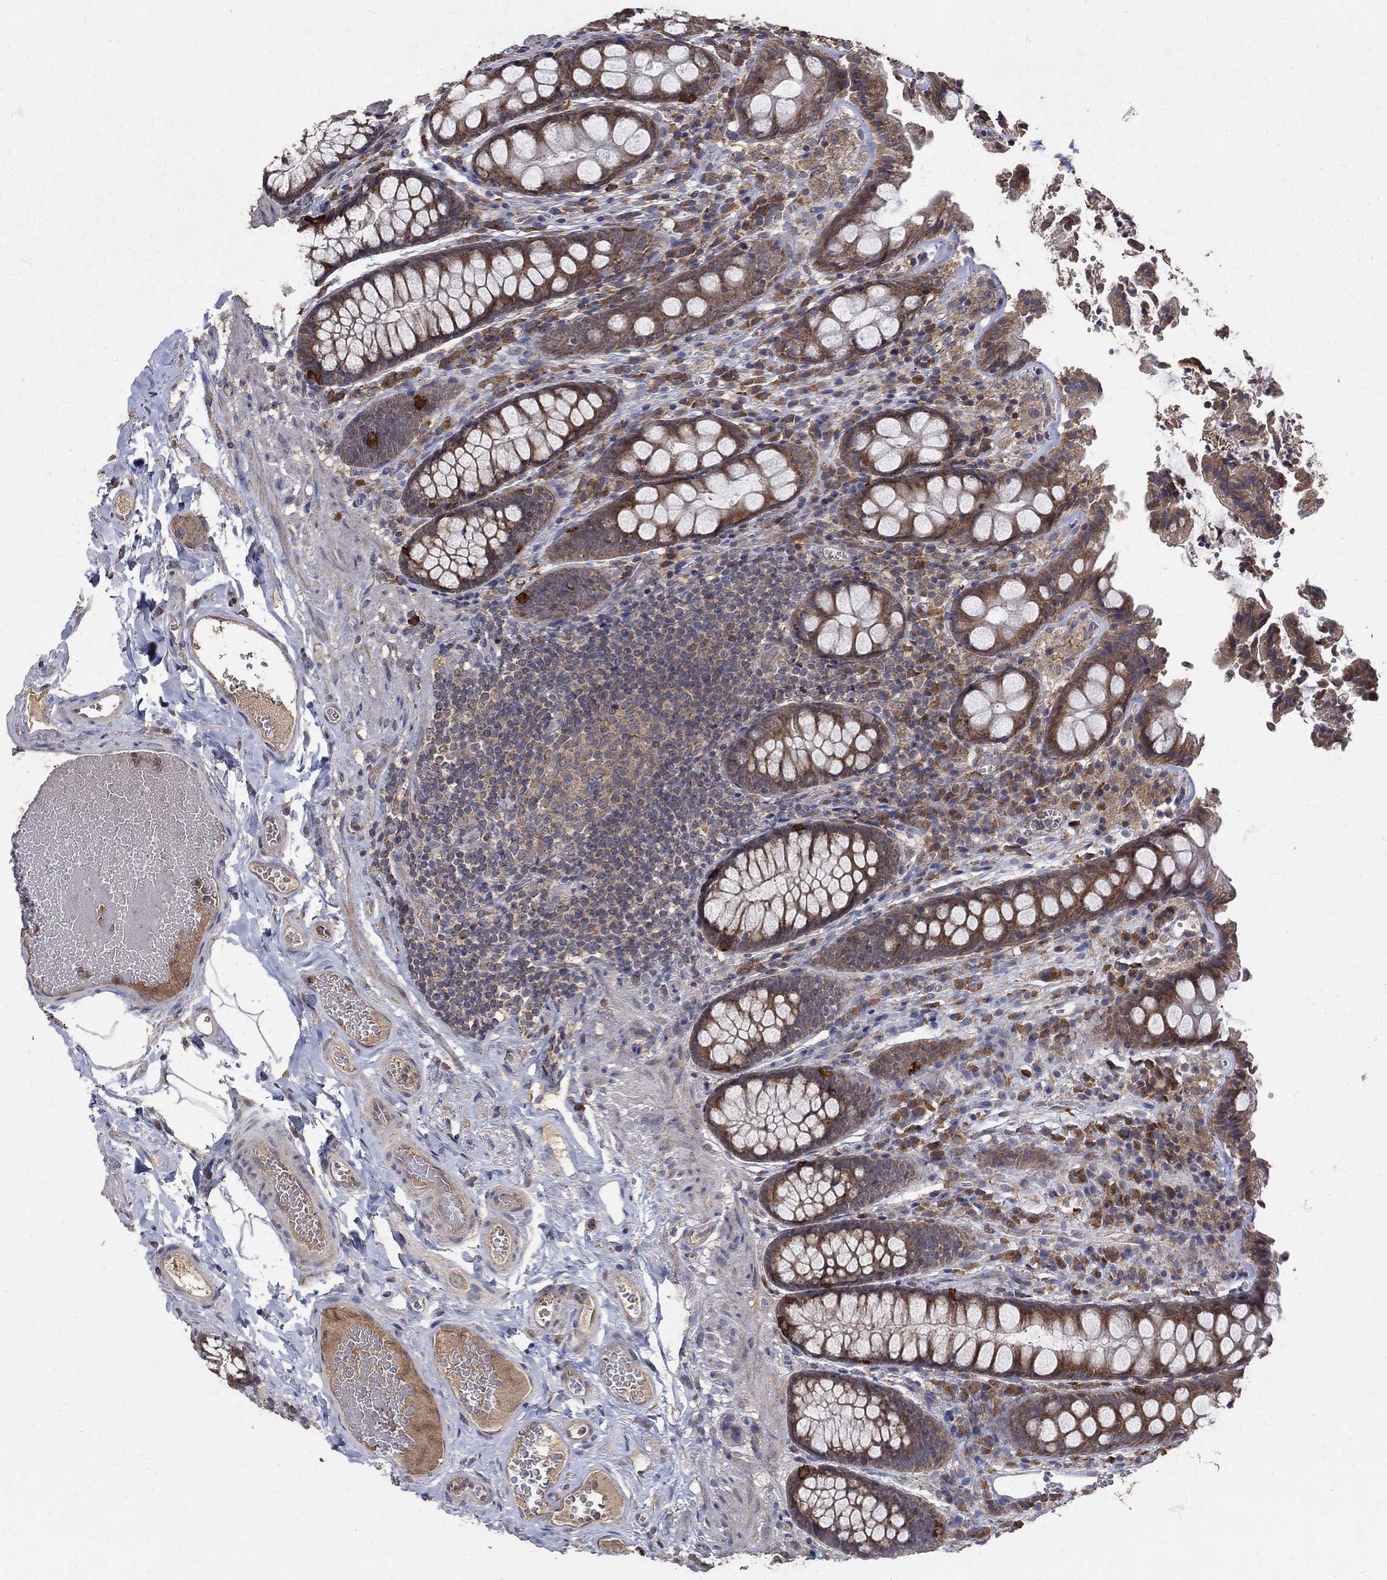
{"staining": {"intensity": "moderate", "quantity": "25%-75%", "location": "cytoplasmic/membranous"}, "tissue": "colon", "cell_type": "Endothelial cells", "image_type": "normal", "snomed": [{"axis": "morphology", "description": "Normal tissue, NOS"}, {"axis": "topography", "description": "Colon"}], "caption": "Immunohistochemistry photomicrograph of normal colon stained for a protein (brown), which displays medium levels of moderate cytoplasmic/membranous staining in about 25%-75% of endothelial cells.", "gene": "C17orf75", "patient": {"sex": "female", "age": 86}}